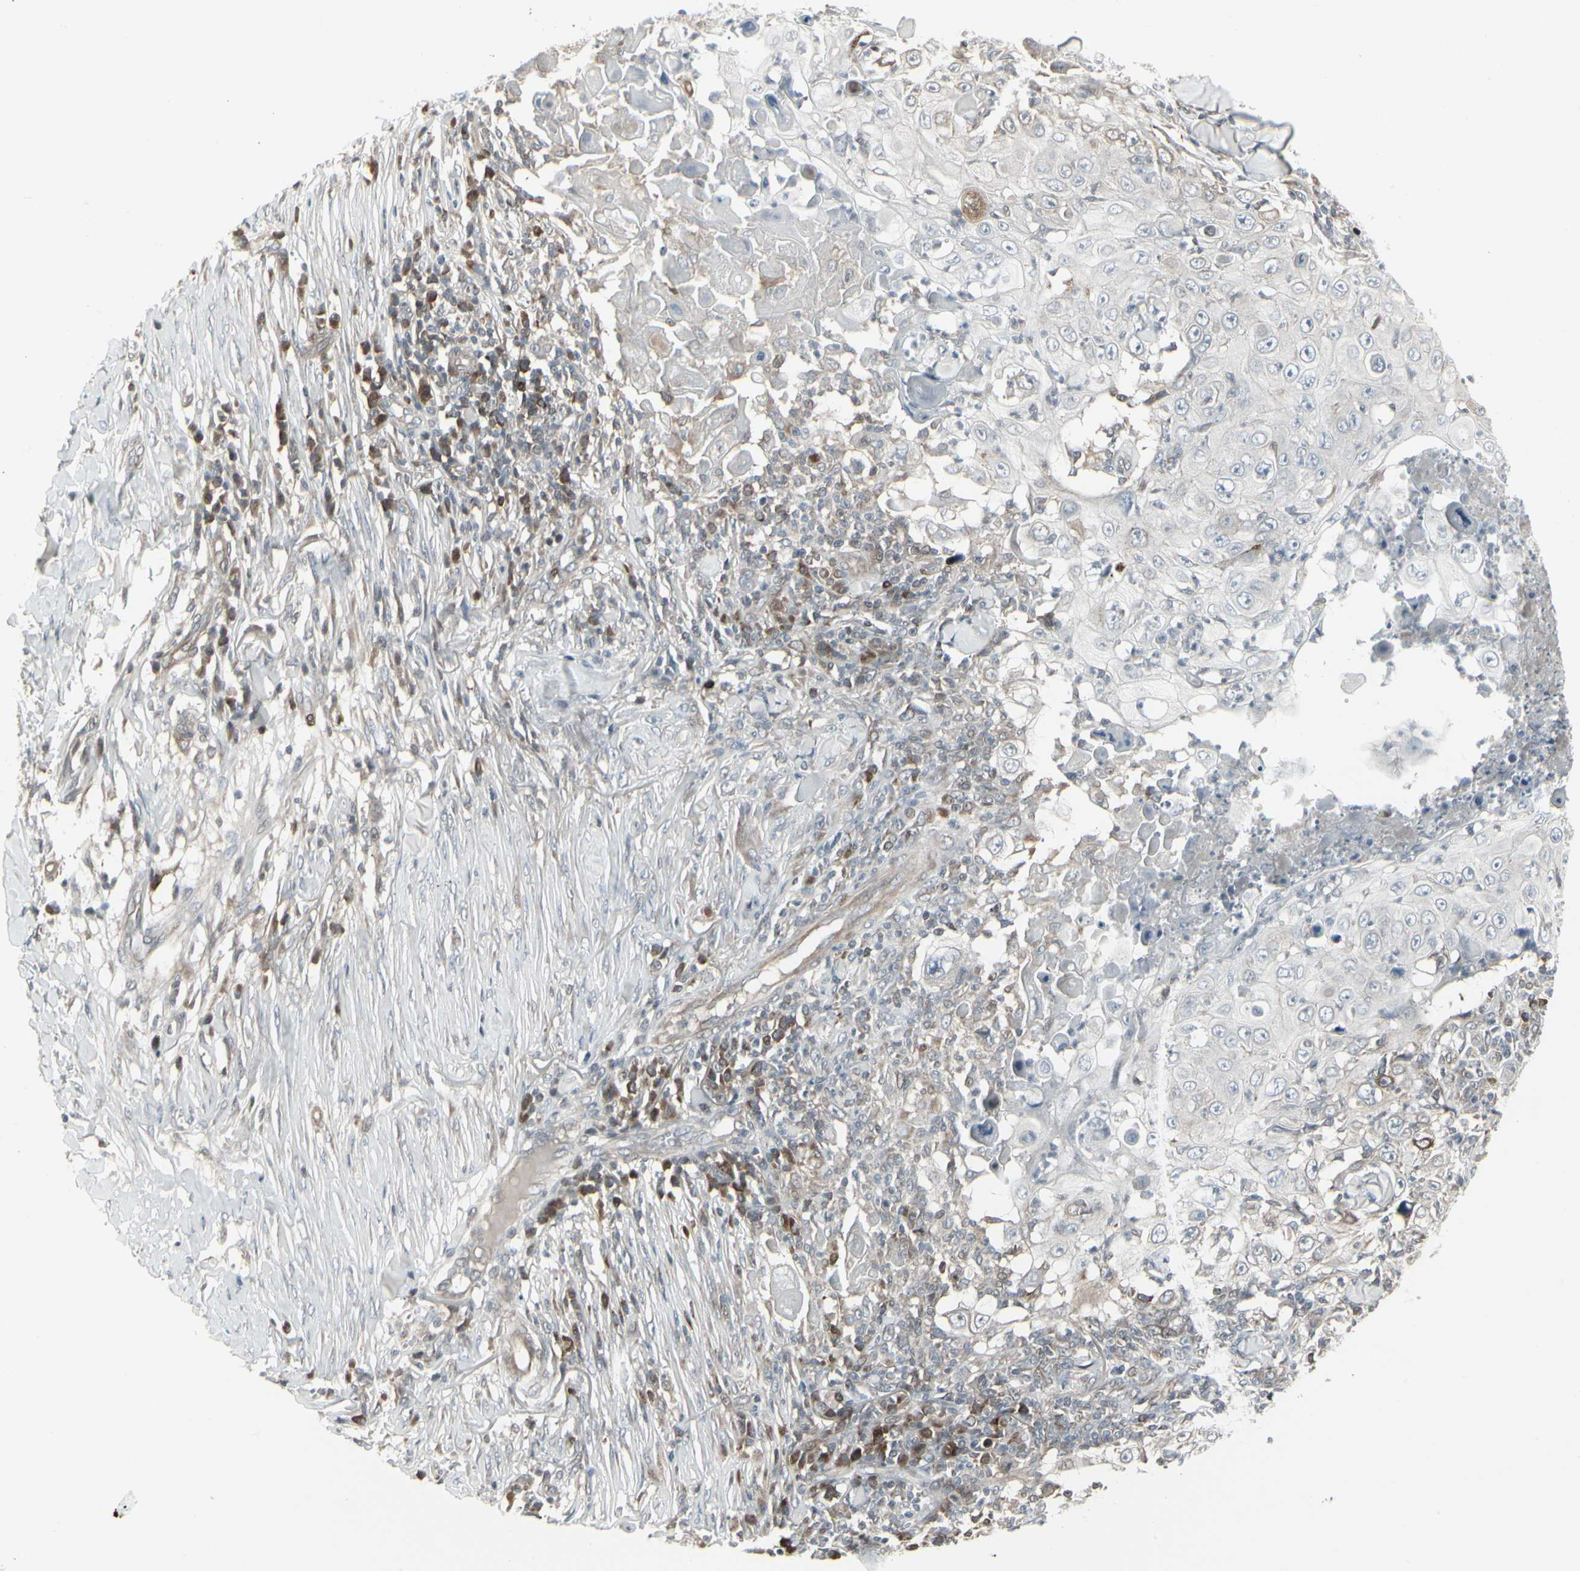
{"staining": {"intensity": "weak", "quantity": "<25%", "location": "cytoplasmic/membranous"}, "tissue": "skin cancer", "cell_type": "Tumor cells", "image_type": "cancer", "snomed": [{"axis": "morphology", "description": "Squamous cell carcinoma, NOS"}, {"axis": "topography", "description": "Skin"}], "caption": "Human squamous cell carcinoma (skin) stained for a protein using immunohistochemistry shows no staining in tumor cells.", "gene": "IGFBP6", "patient": {"sex": "male", "age": 86}}